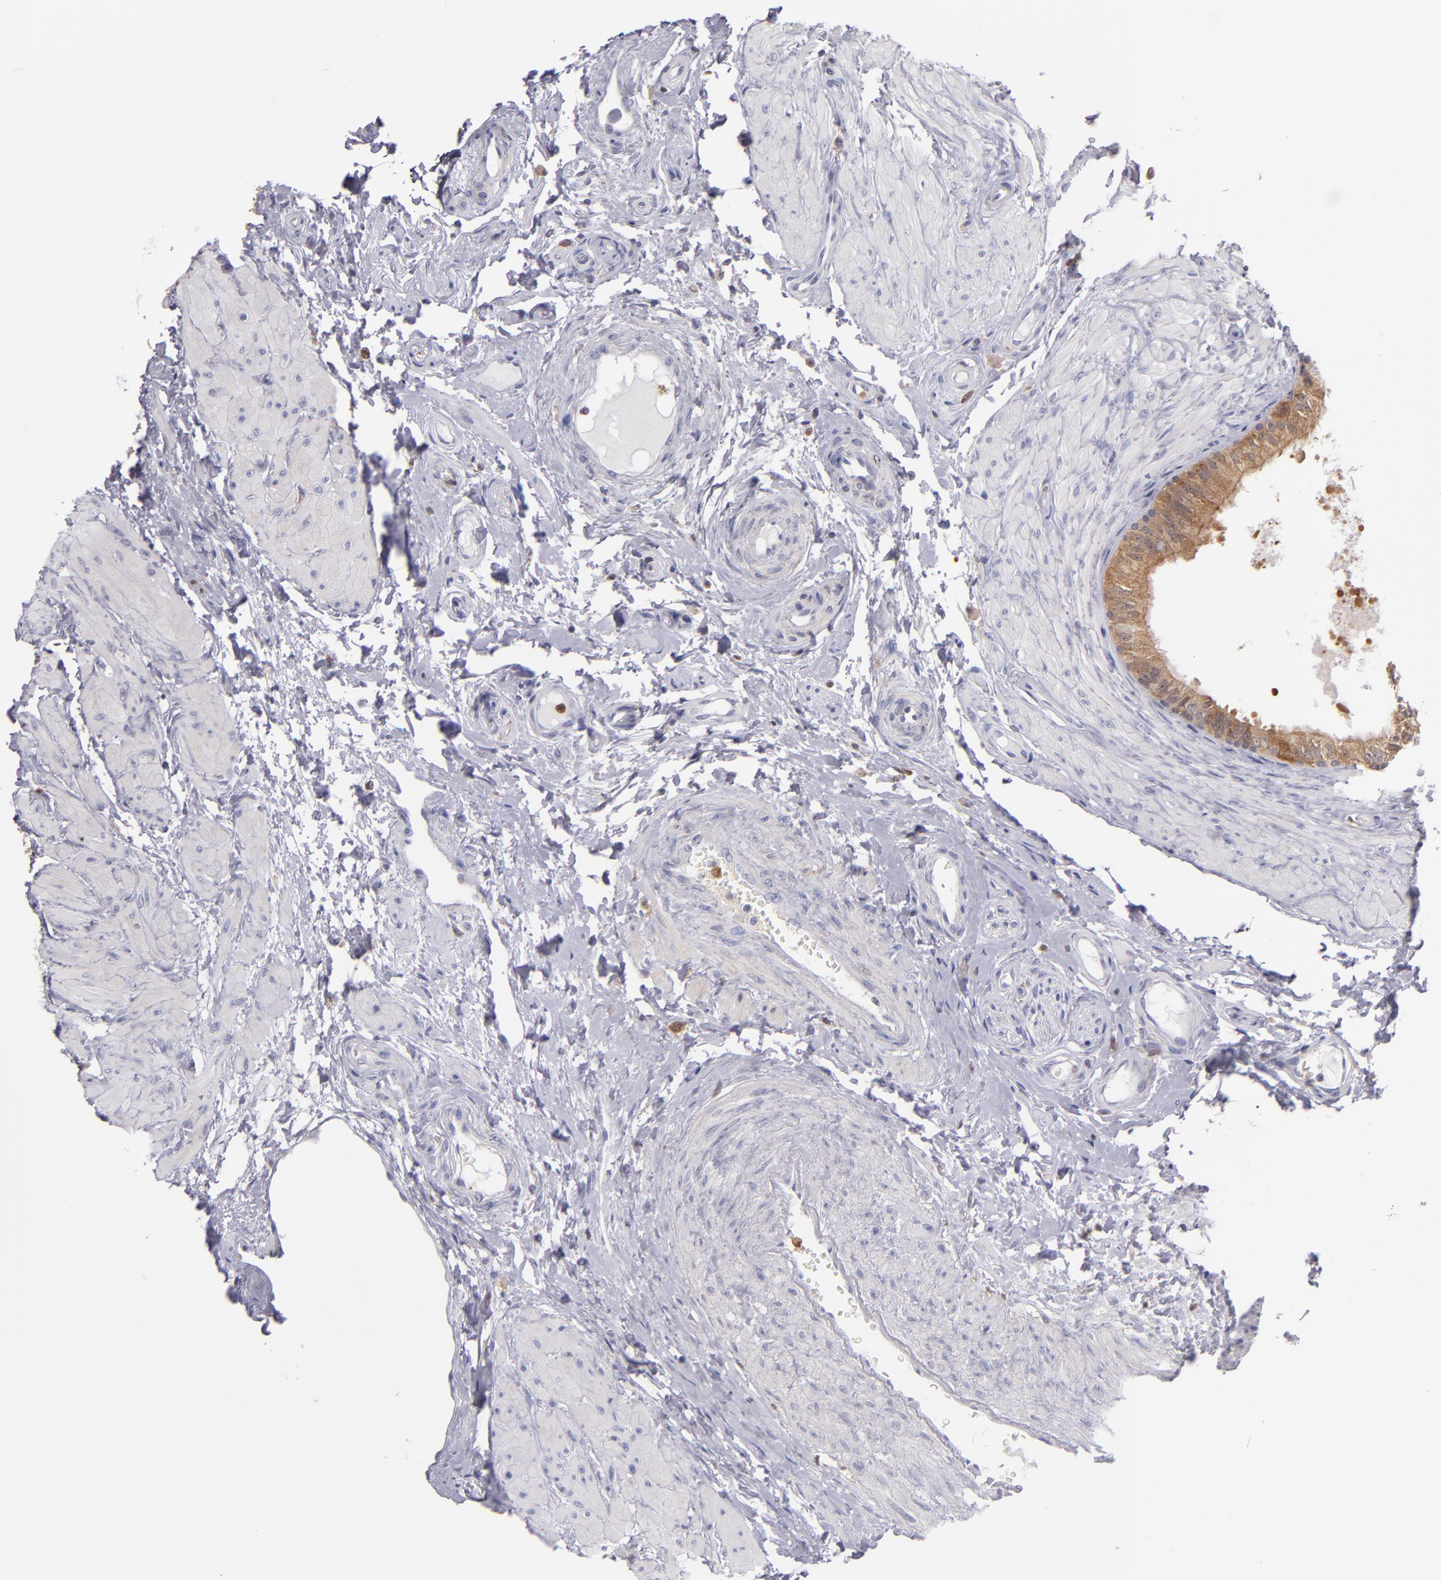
{"staining": {"intensity": "moderate", "quantity": ">75%", "location": "cytoplasmic/membranous"}, "tissue": "epididymis", "cell_type": "Glandular cells", "image_type": "normal", "snomed": [{"axis": "morphology", "description": "Normal tissue, NOS"}, {"axis": "topography", "description": "Epididymis"}], "caption": "Immunohistochemistry (DAB (3,3'-diaminobenzidine)) staining of unremarkable human epididymis displays moderate cytoplasmic/membranous protein positivity in about >75% of glandular cells. (DAB IHC with brightfield microscopy, high magnification).", "gene": "PRKCD", "patient": {"sex": "male", "age": 68}}